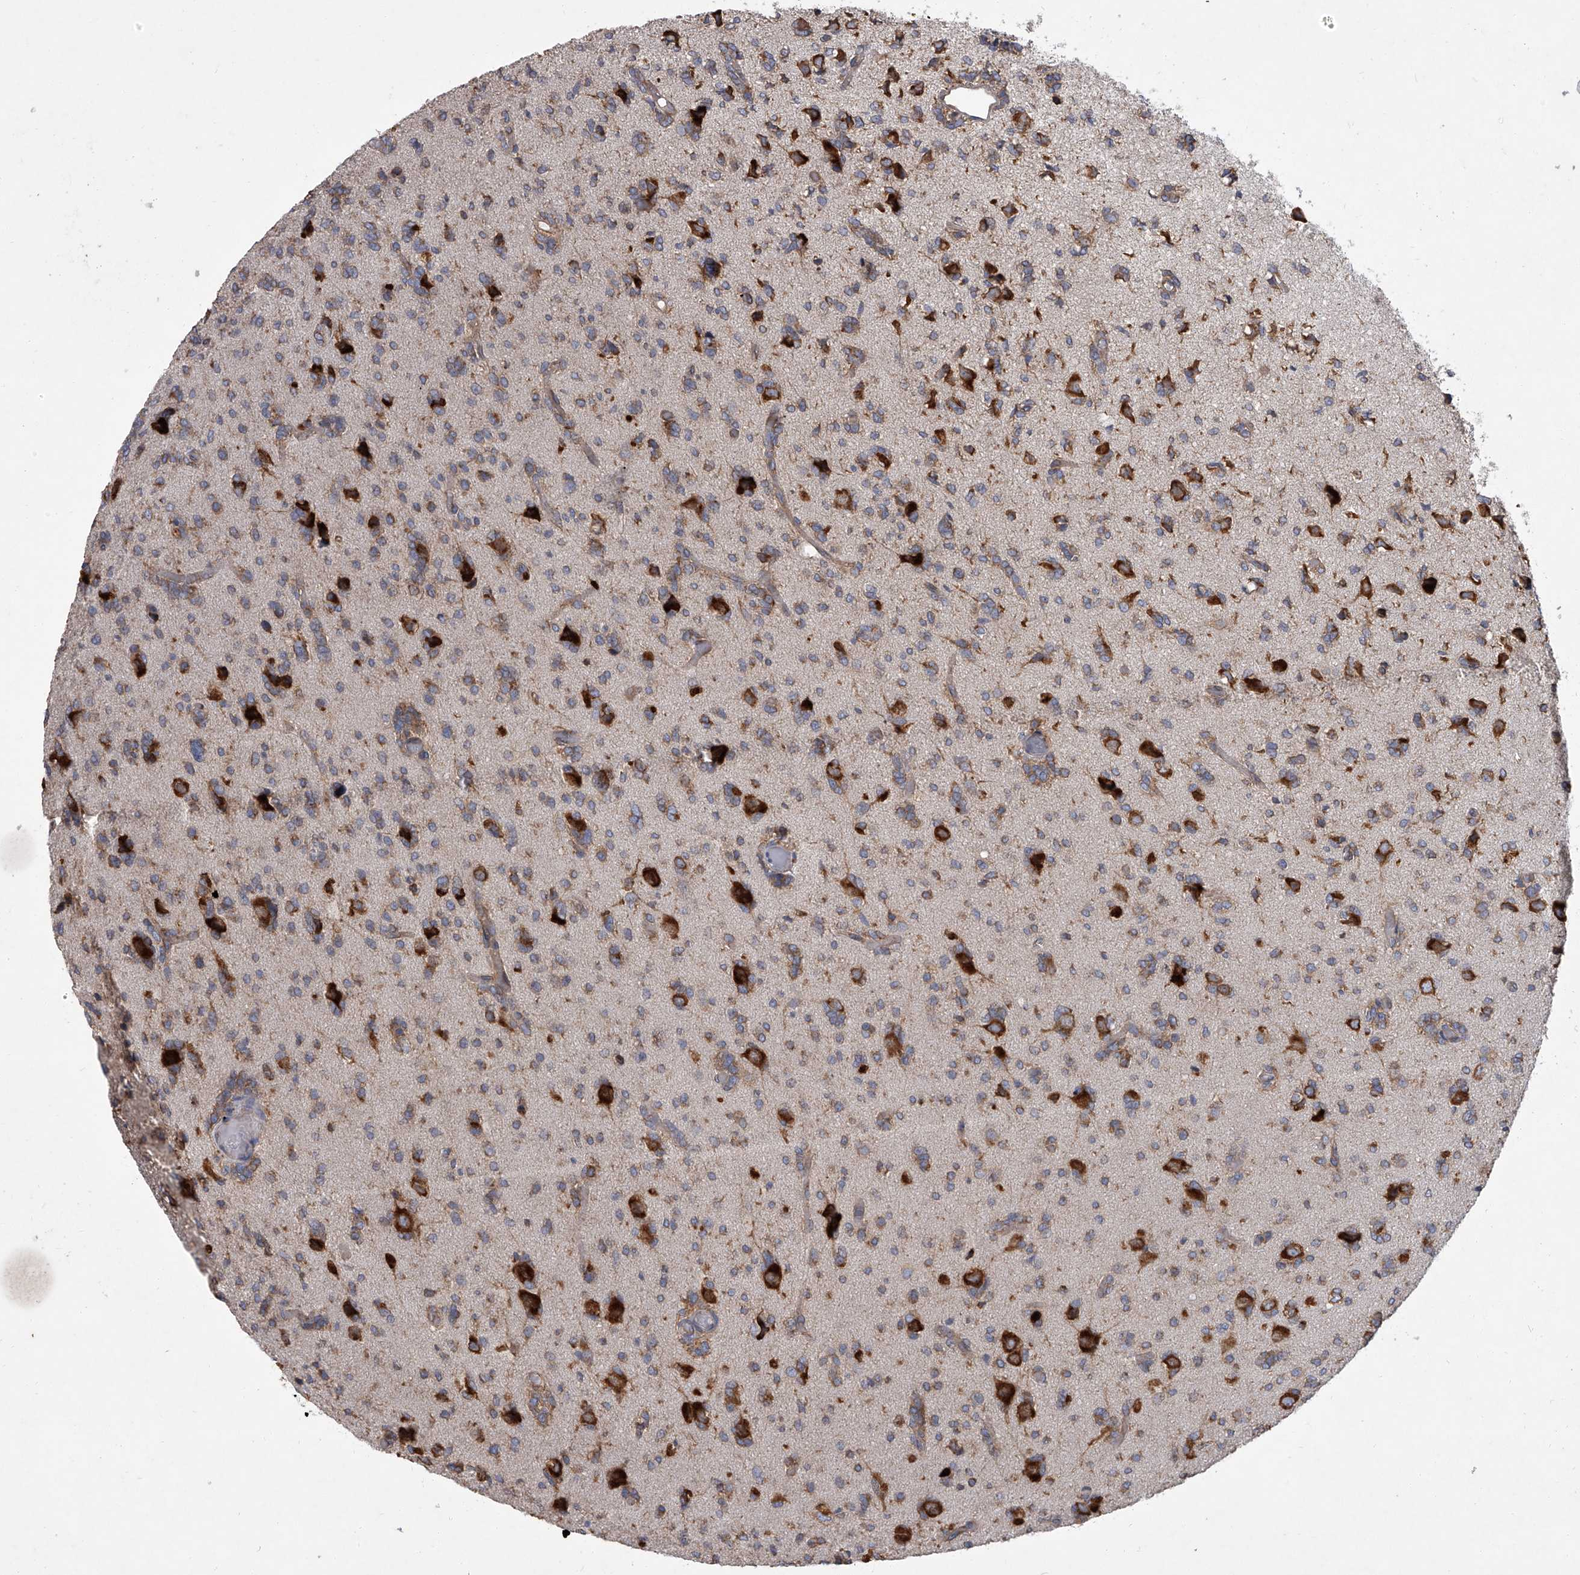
{"staining": {"intensity": "weak", "quantity": ">75%", "location": "cytoplasmic/membranous"}, "tissue": "glioma", "cell_type": "Tumor cells", "image_type": "cancer", "snomed": [{"axis": "morphology", "description": "Glioma, malignant, High grade"}, {"axis": "topography", "description": "Brain"}], "caption": "High-grade glioma (malignant) stained with DAB immunohistochemistry shows low levels of weak cytoplasmic/membranous staining in approximately >75% of tumor cells. (Stains: DAB (3,3'-diaminobenzidine) in brown, nuclei in blue, Microscopy: brightfield microscopy at high magnification).", "gene": "EIF2S2", "patient": {"sex": "female", "age": 59}}